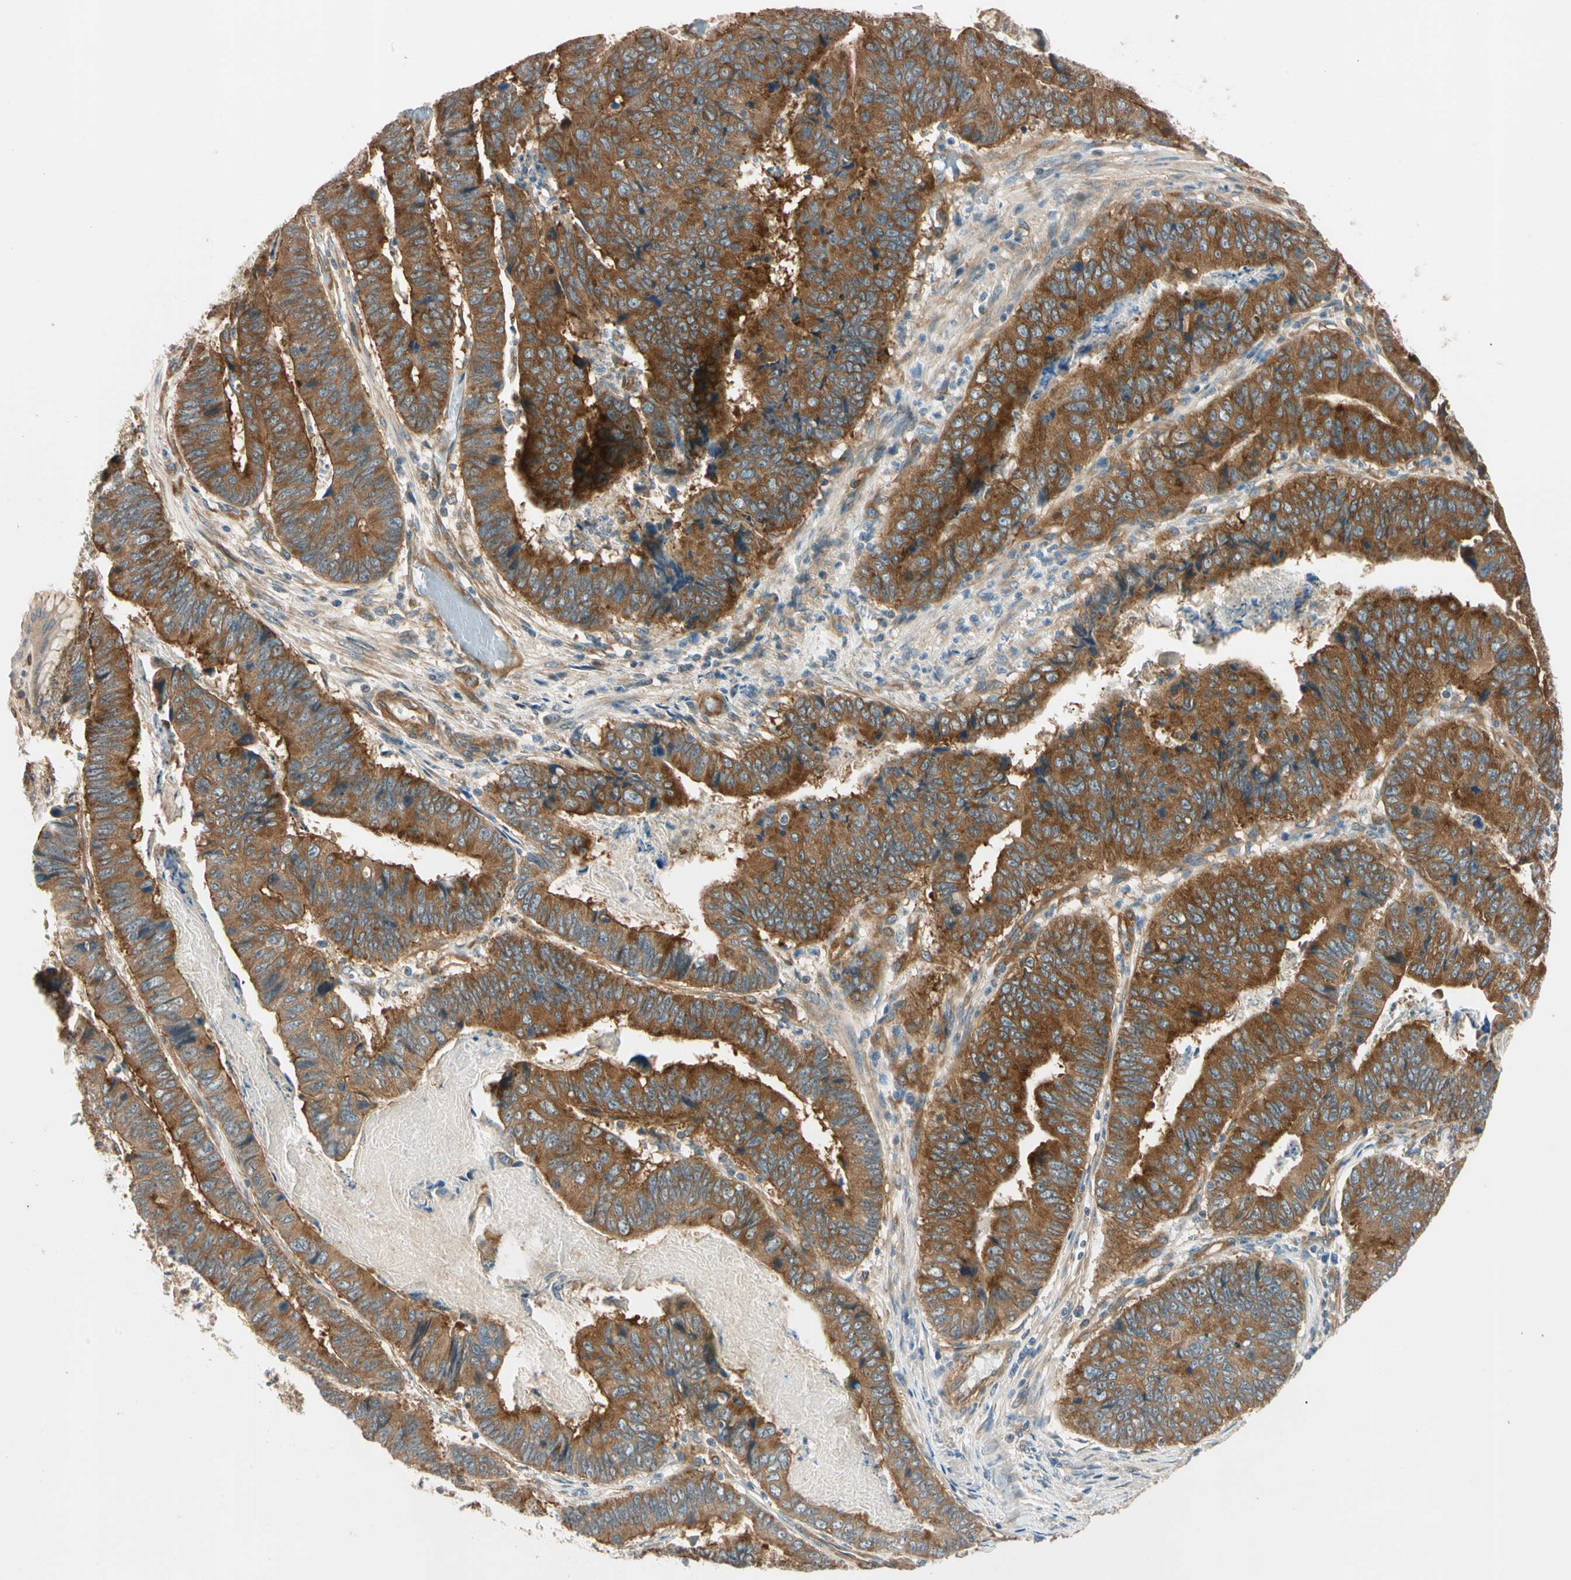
{"staining": {"intensity": "strong", "quantity": ">75%", "location": "cytoplasmic/membranous"}, "tissue": "stomach cancer", "cell_type": "Tumor cells", "image_type": "cancer", "snomed": [{"axis": "morphology", "description": "Adenocarcinoma, NOS"}, {"axis": "topography", "description": "Stomach, lower"}], "caption": "Adenocarcinoma (stomach) tissue demonstrates strong cytoplasmic/membranous expression in approximately >75% of tumor cells, visualized by immunohistochemistry. Immunohistochemistry stains the protein in brown and the nuclei are stained blue.", "gene": "ROCK2", "patient": {"sex": "male", "age": 77}}